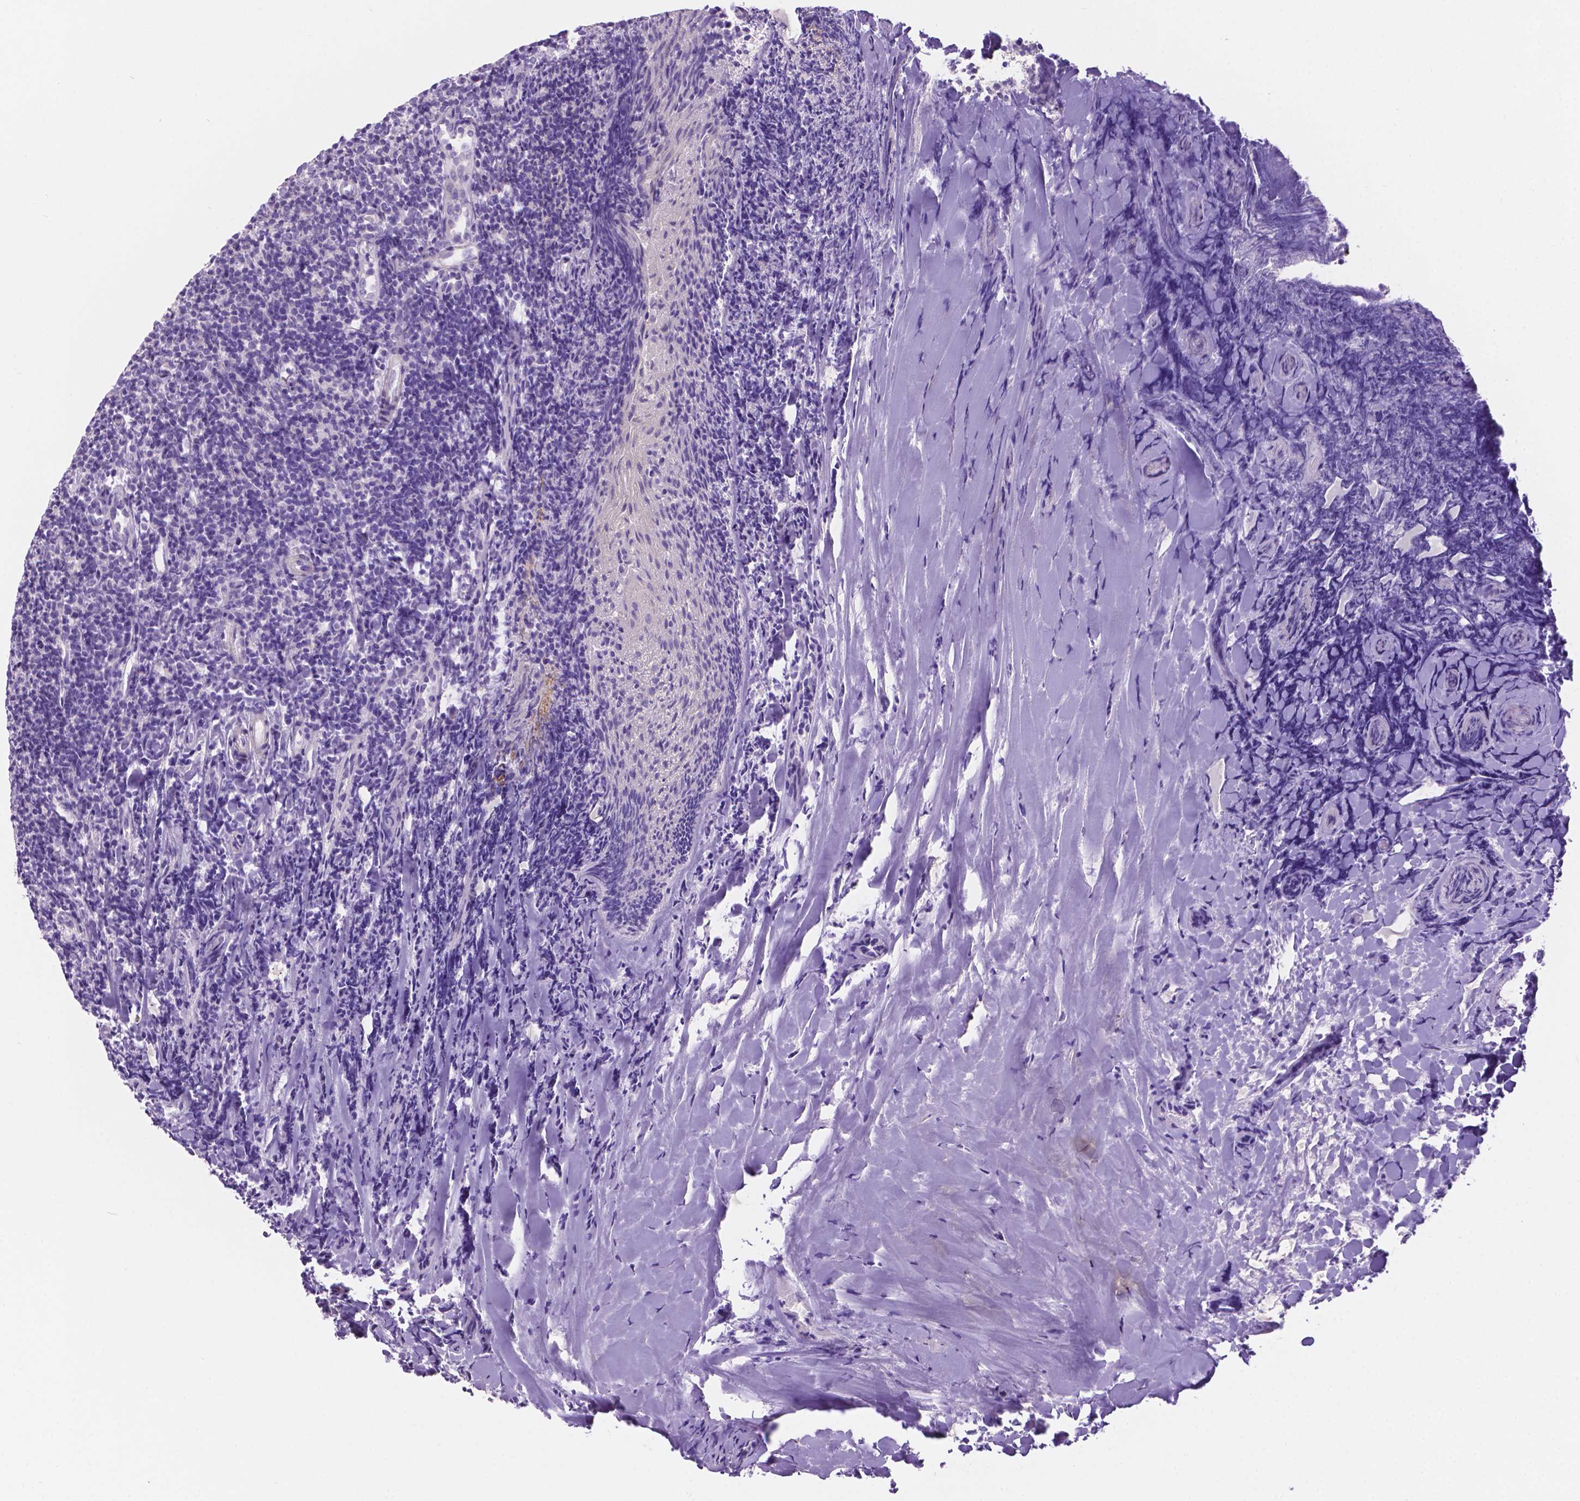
{"staining": {"intensity": "negative", "quantity": "none", "location": "none"}, "tissue": "tonsil", "cell_type": "Germinal center cells", "image_type": "normal", "snomed": [{"axis": "morphology", "description": "Normal tissue, NOS"}, {"axis": "topography", "description": "Tonsil"}], "caption": "Immunohistochemistry (IHC) histopathology image of benign tonsil: human tonsil stained with DAB reveals no significant protein positivity in germinal center cells.", "gene": "CDH7", "patient": {"sex": "female", "age": 10}}